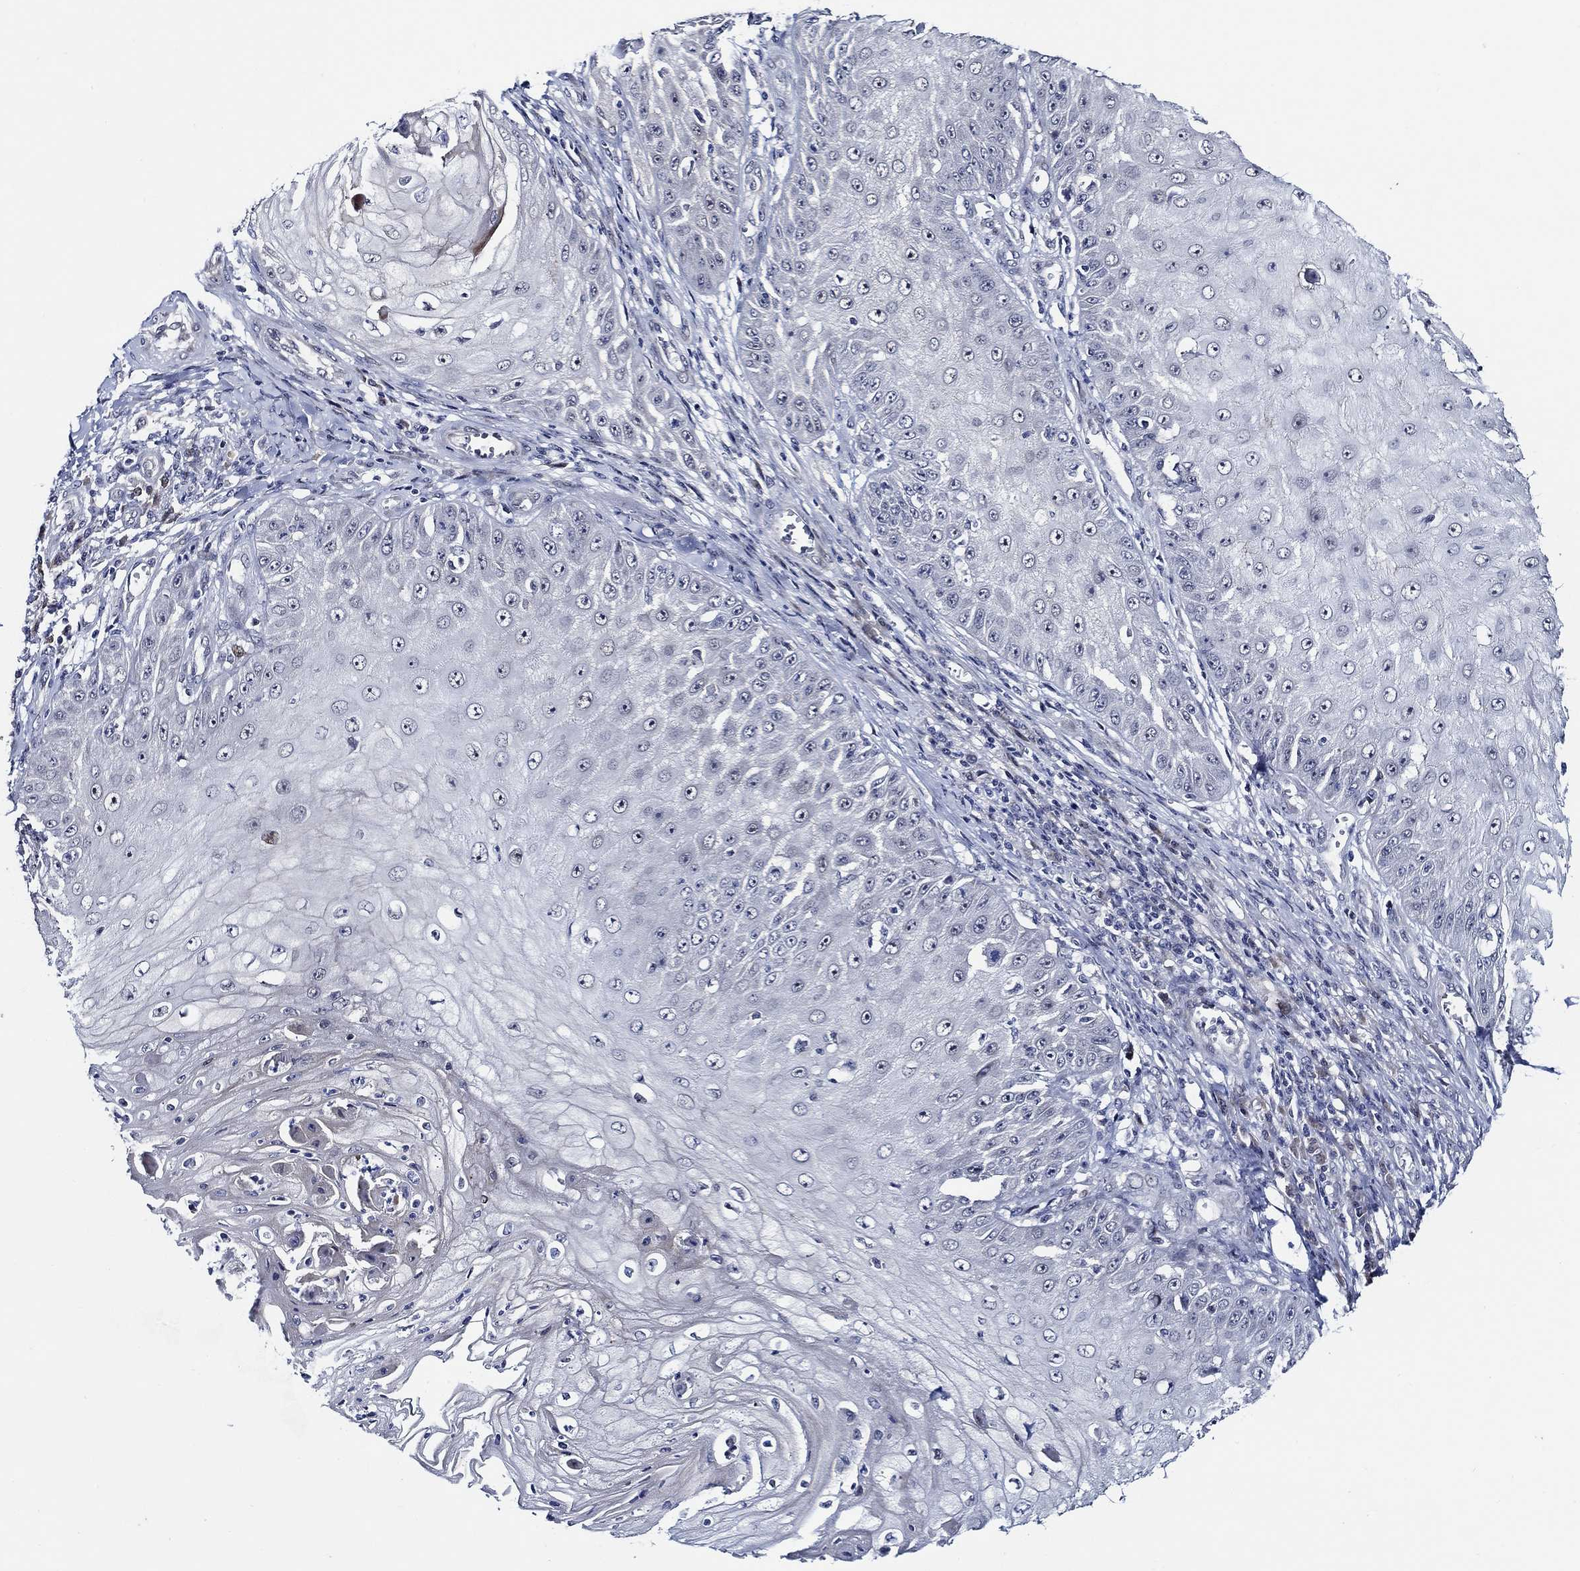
{"staining": {"intensity": "negative", "quantity": "none", "location": "none"}, "tissue": "skin cancer", "cell_type": "Tumor cells", "image_type": "cancer", "snomed": [{"axis": "morphology", "description": "Squamous cell carcinoma, NOS"}, {"axis": "topography", "description": "Skin"}], "caption": "This photomicrograph is of squamous cell carcinoma (skin) stained with IHC to label a protein in brown with the nuclei are counter-stained blue. There is no expression in tumor cells.", "gene": "C8orf48", "patient": {"sex": "male", "age": 70}}